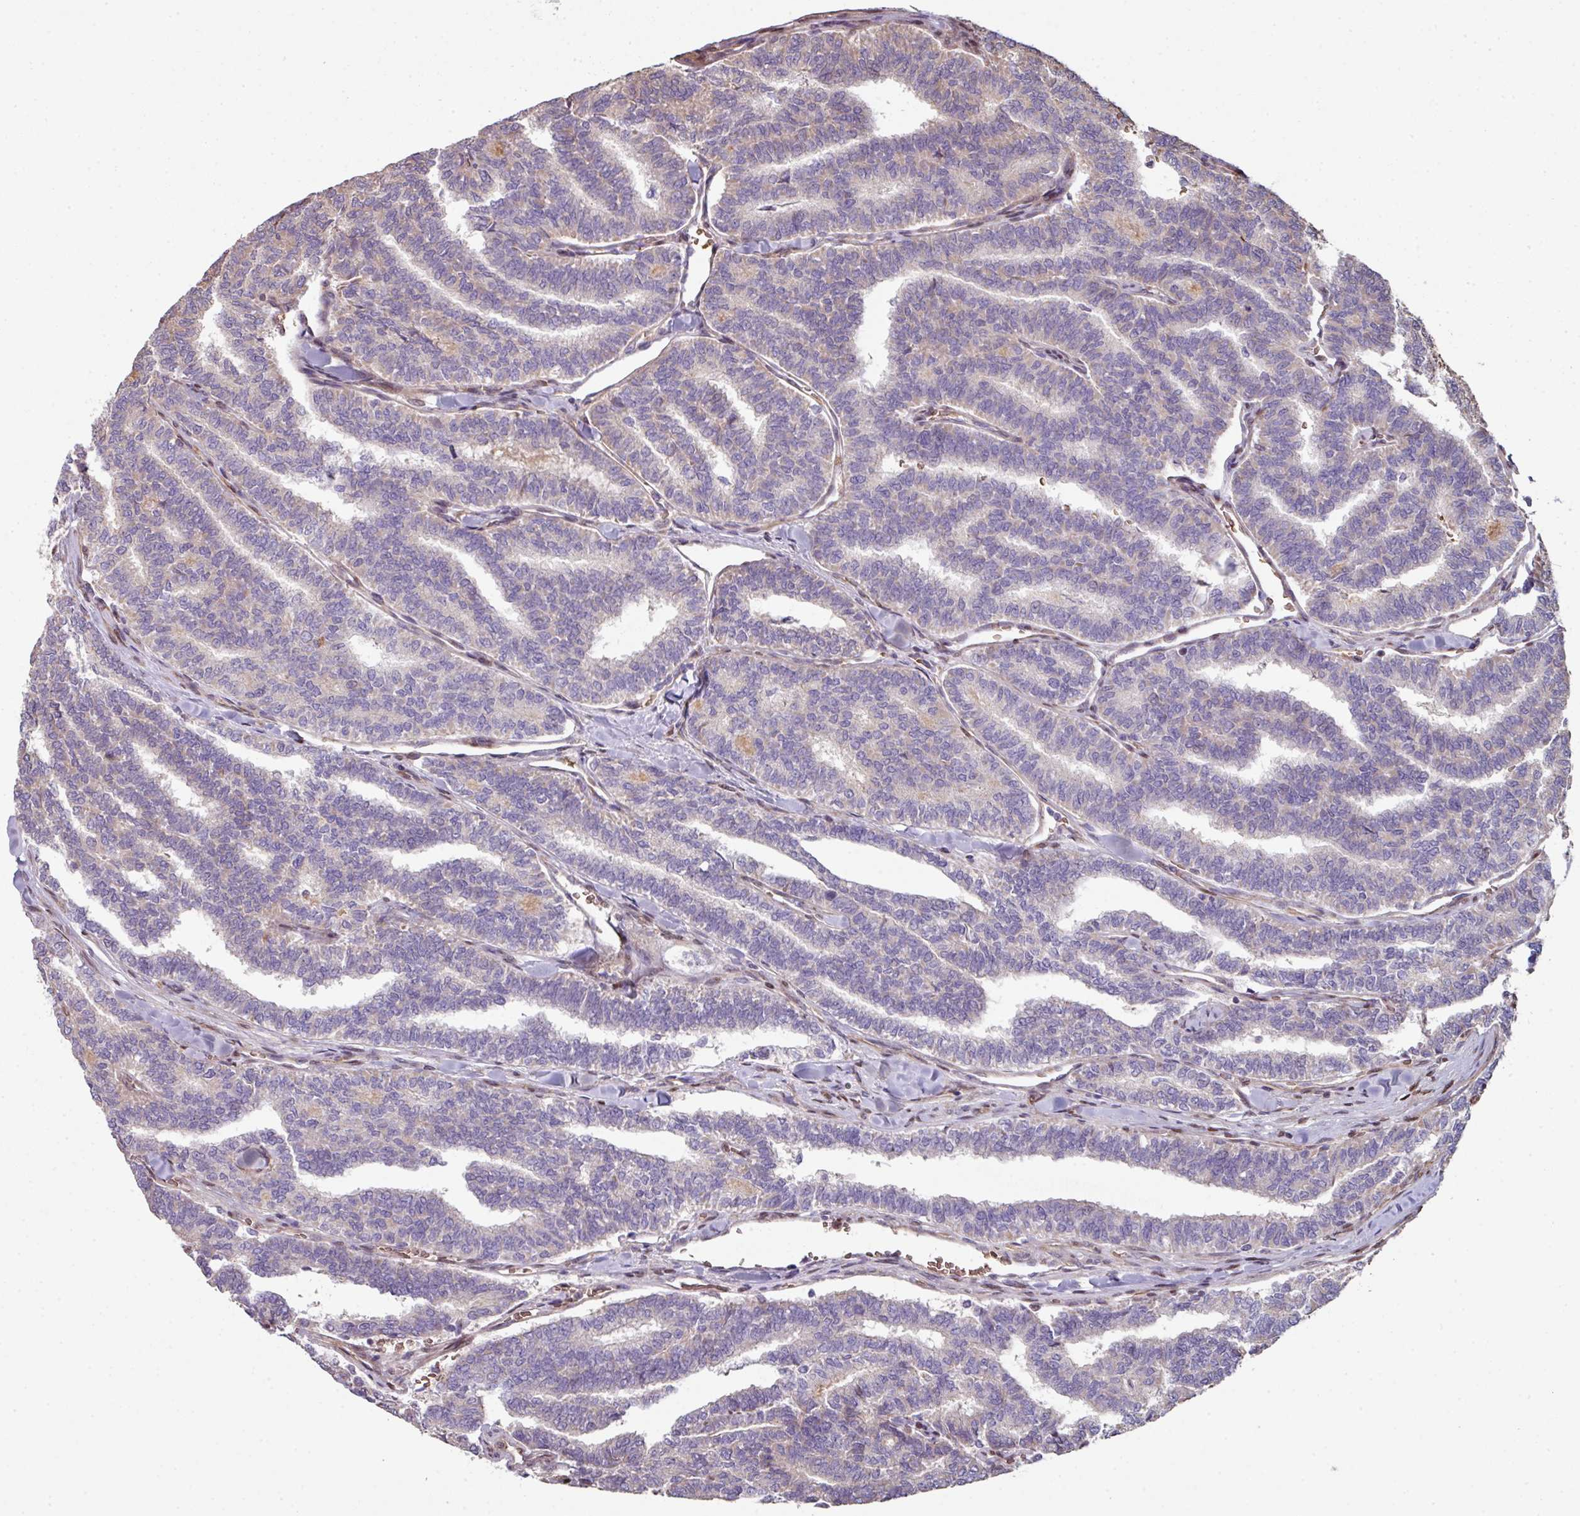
{"staining": {"intensity": "negative", "quantity": "none", "location": "none"}, "tissue": "thyroid cancer", "cell_type": "Tumor cells", "image_type": "cancer", "snomed": [{"axis": "morphology", "description": "Papillary adenocarcinoma, NOS"}, {"axis": "topography", "description": "Thyroid gland"}], "caption": "Immunohistochemistry of human papillary adenocarcinoma (thyroid) reveals no staining in tumor cells.", "gene": "ANO9", "patient": {"sex": "female", "age": 35}}